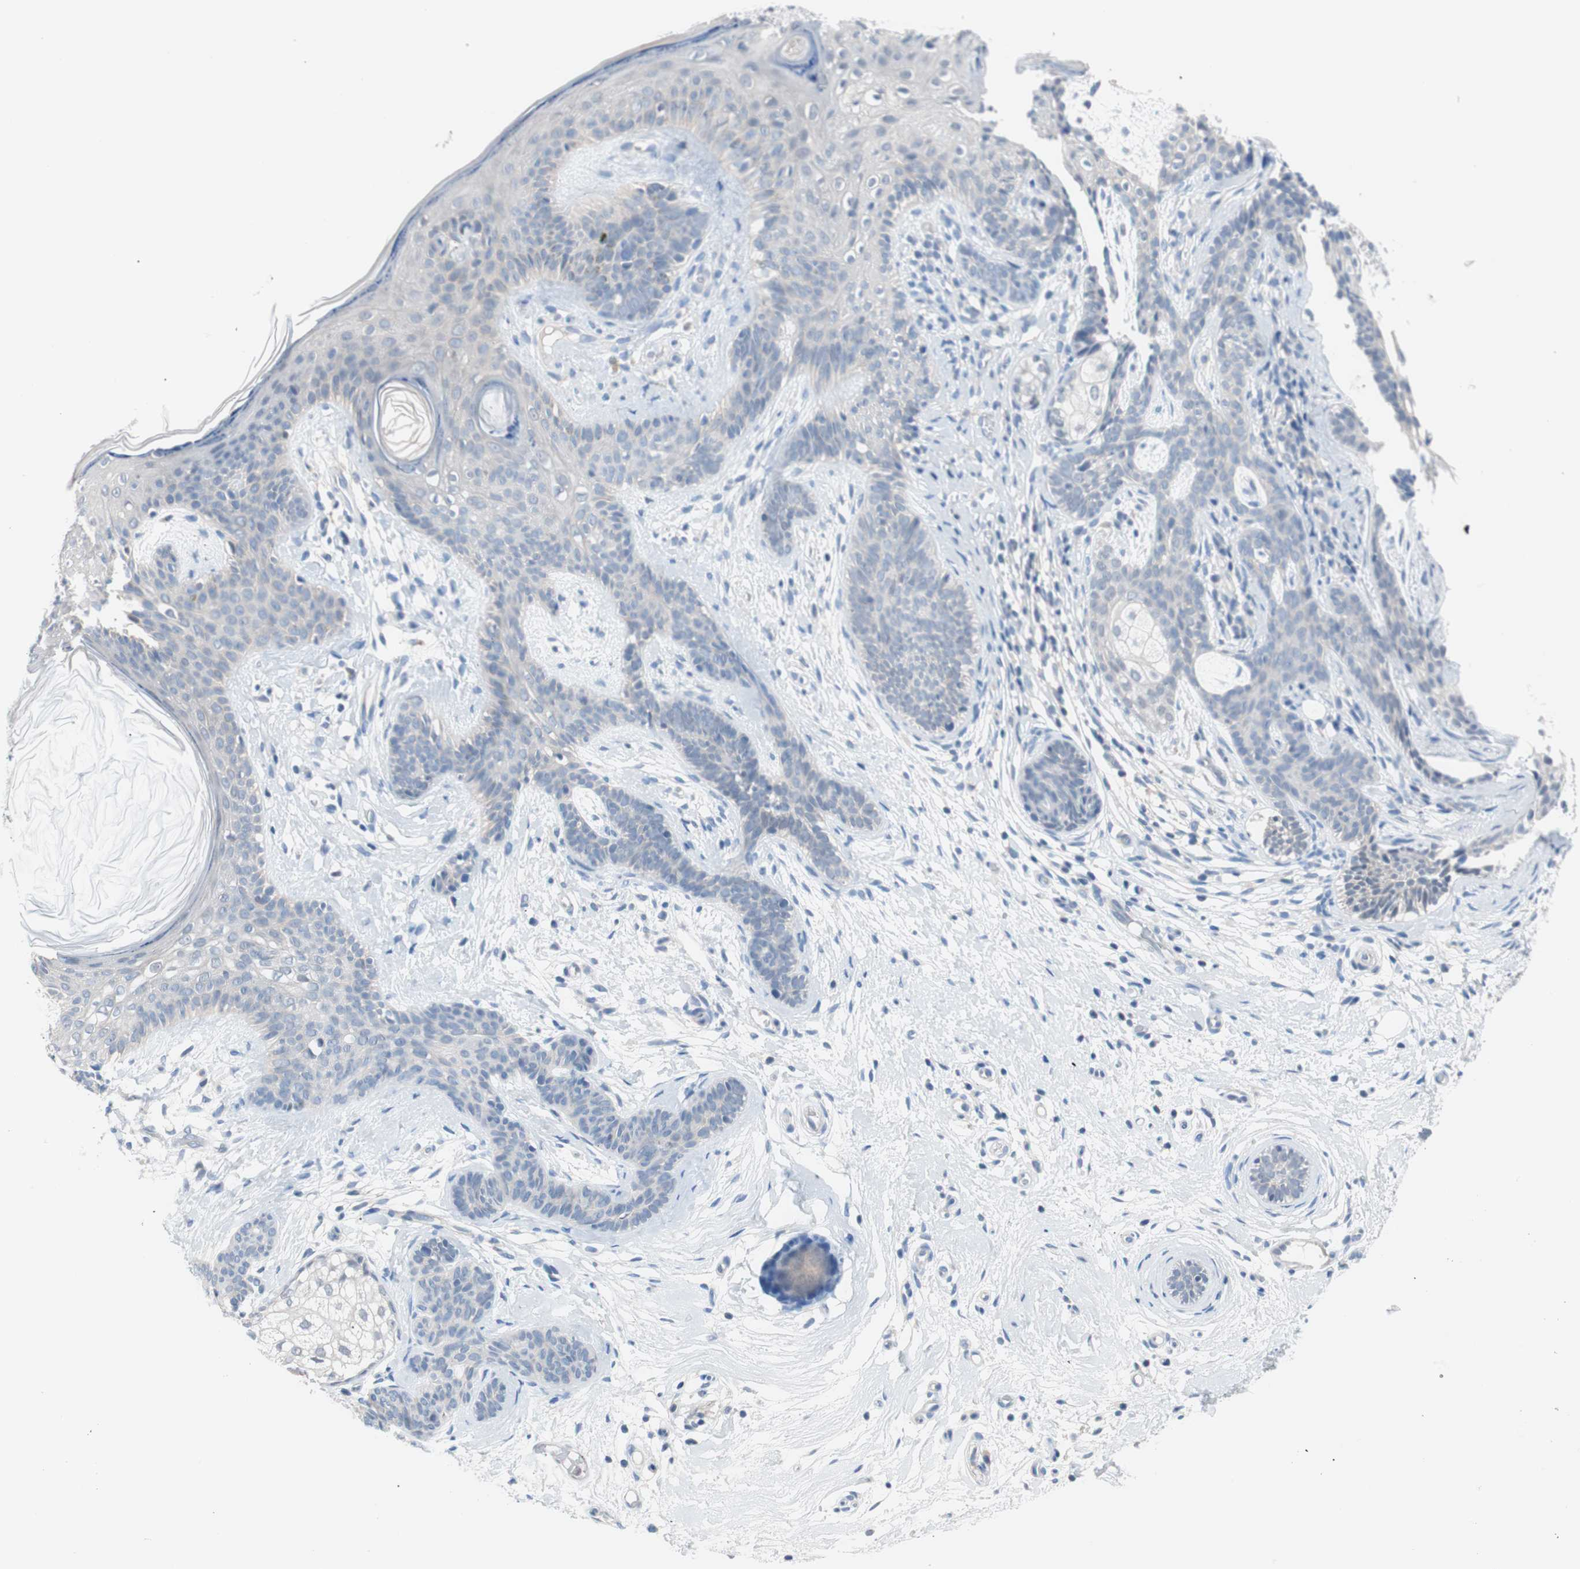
{"staining": {"intensity": "negative", "quantity": "none", "location": "none"}, "tissue": "skin cancer", "cell_type": "Tumor cells", "image_type": "cancer", "snomed": [{"axis": "morphology", "description": "Developmental malformation"}, {"axis": "morphology", "description": "Basal cell carcinoma"}, {"axis": "topography", "description": "Skin"}], "caption": "Skin cancer (basal cell carcinoma) was stained to show a protein in brown. There is no significant staining in tumor cells.", "gene": "VIL1", "patient": {"sex": "female", "age": 62}}